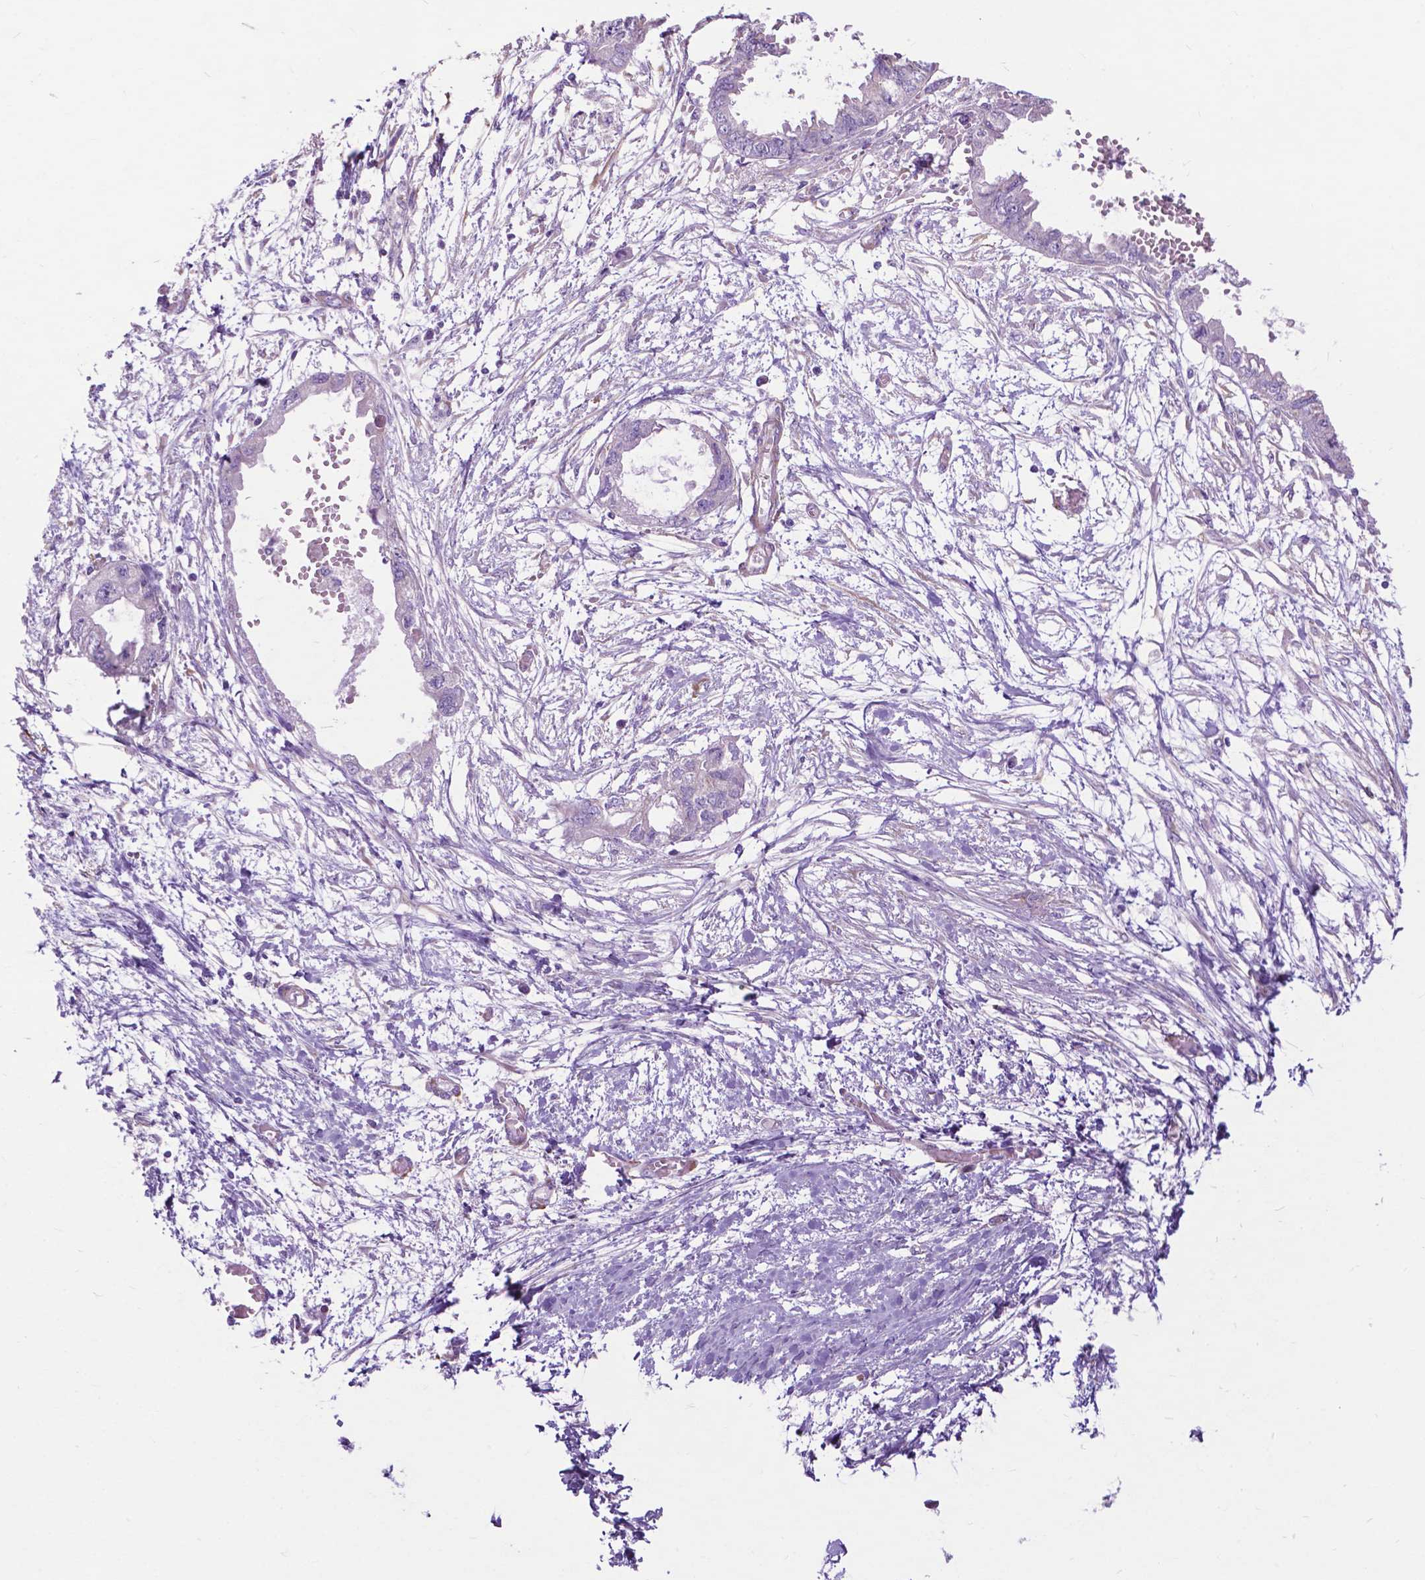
{"staining": {"intensity": "negative", "quantity": "none", "location": "none"}, "tissue": "endometrial cancer", "cell_type": "Tumor cells", "image_type": "cancer", "snomed": [{"axis": "morphology", "description": "Adenocarcinoma, NOS"}, {"axis": "morphology", "description": "Adenocarcinoma, metastatic, NOS"}, {"axis": "topography", "description": "Adipose tissue"}, {"axis": "topography", "description": "Endometrium"}], "caption": "DAB (3,3'-diaminobenzidine) immunohistochemical staining of human endometrial metastatic adenocarcinoma displays no significant expression in tumor cells.", "gene": "PCDHA12", "patient": {"sex": "female", "age": 67}}